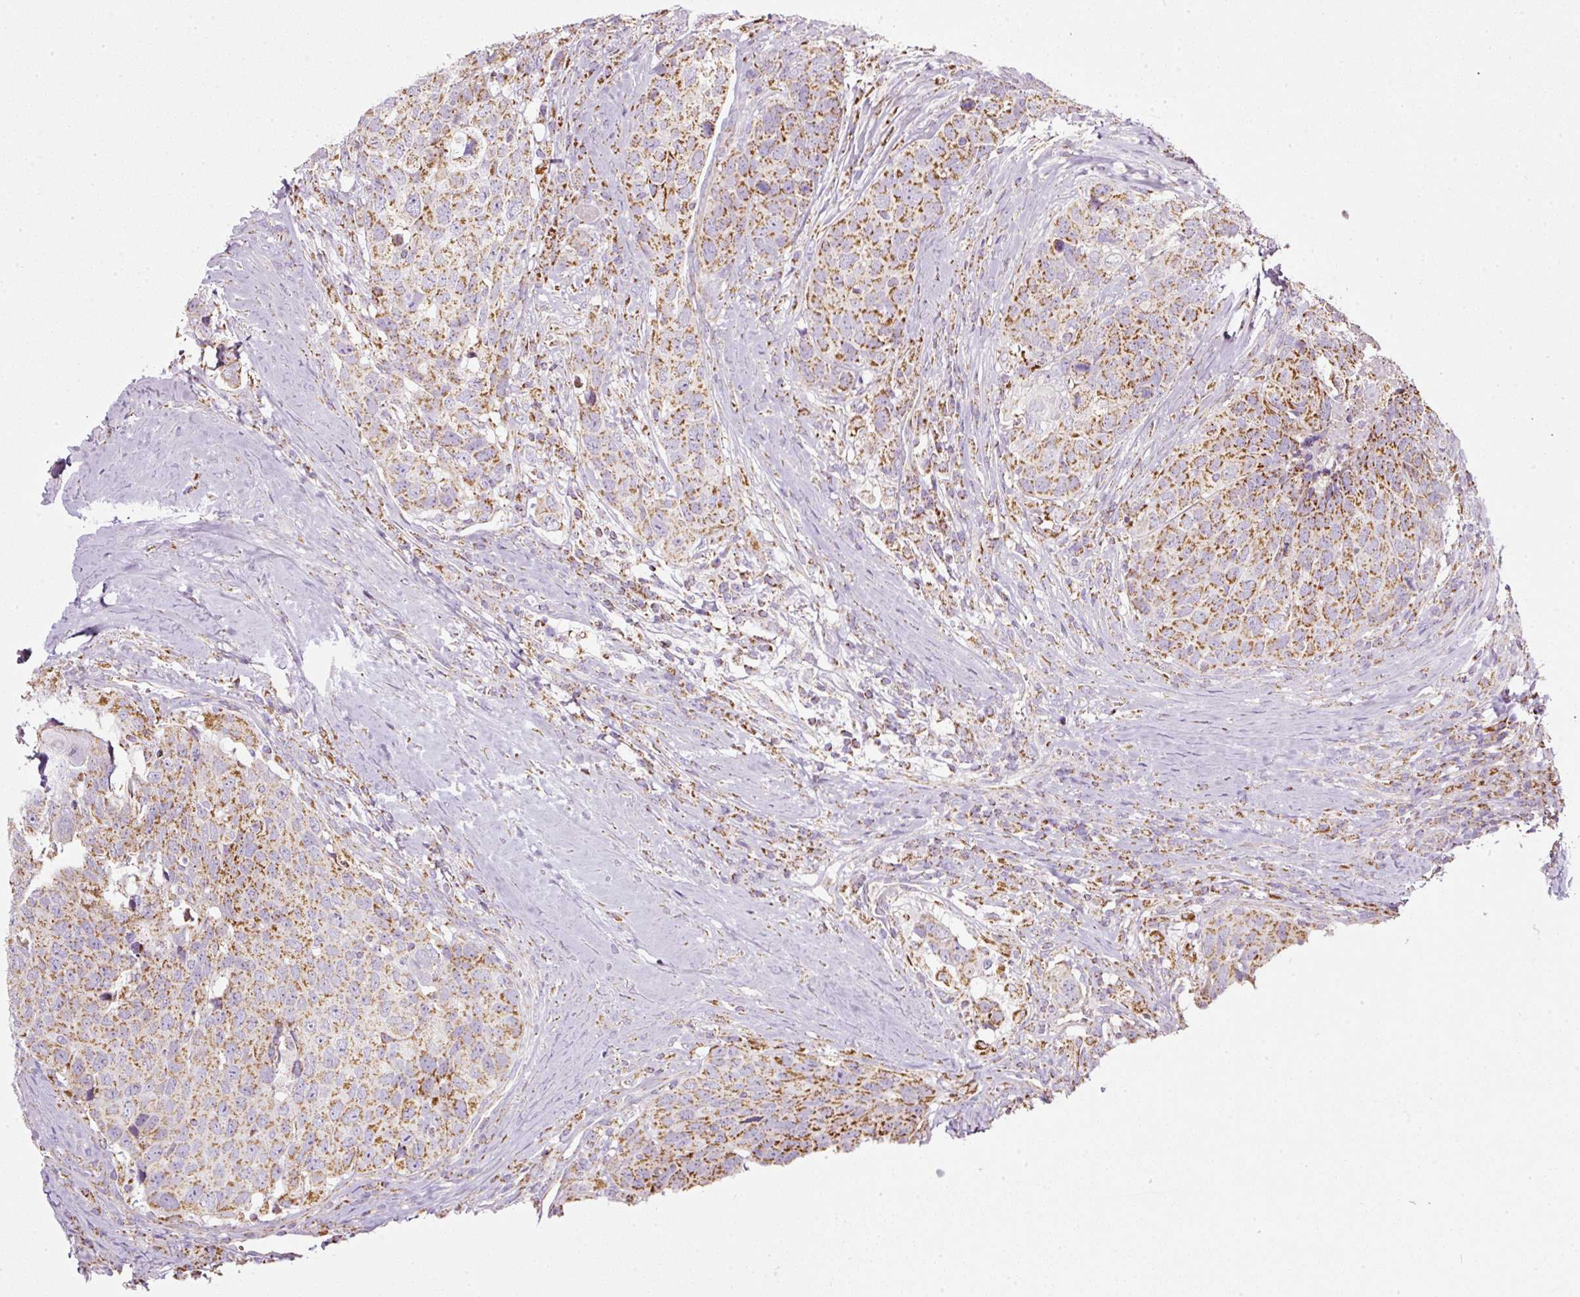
{"staining": {"intensity": "moderate", "quantity": ">75%", "location": "cytoplasmic/membranous"}, "tissue": "head and neck cancer", "cell_type": "Tumor cells", "image_type": "cancer", "snomed": [{"axis": "morphology", "description": "Squamous cell carcinoma, NOS"}, {"axis": "topography", "description": "Head-Neck"}], "caption": "Tumor cells display medium levels of moderate cytoplasmic/membranous expression in about >75% of cells in human squamous cell carcinoma (head and neck).", "gene": "SDHA", "patient": {"sex": "male", "age": 66}}